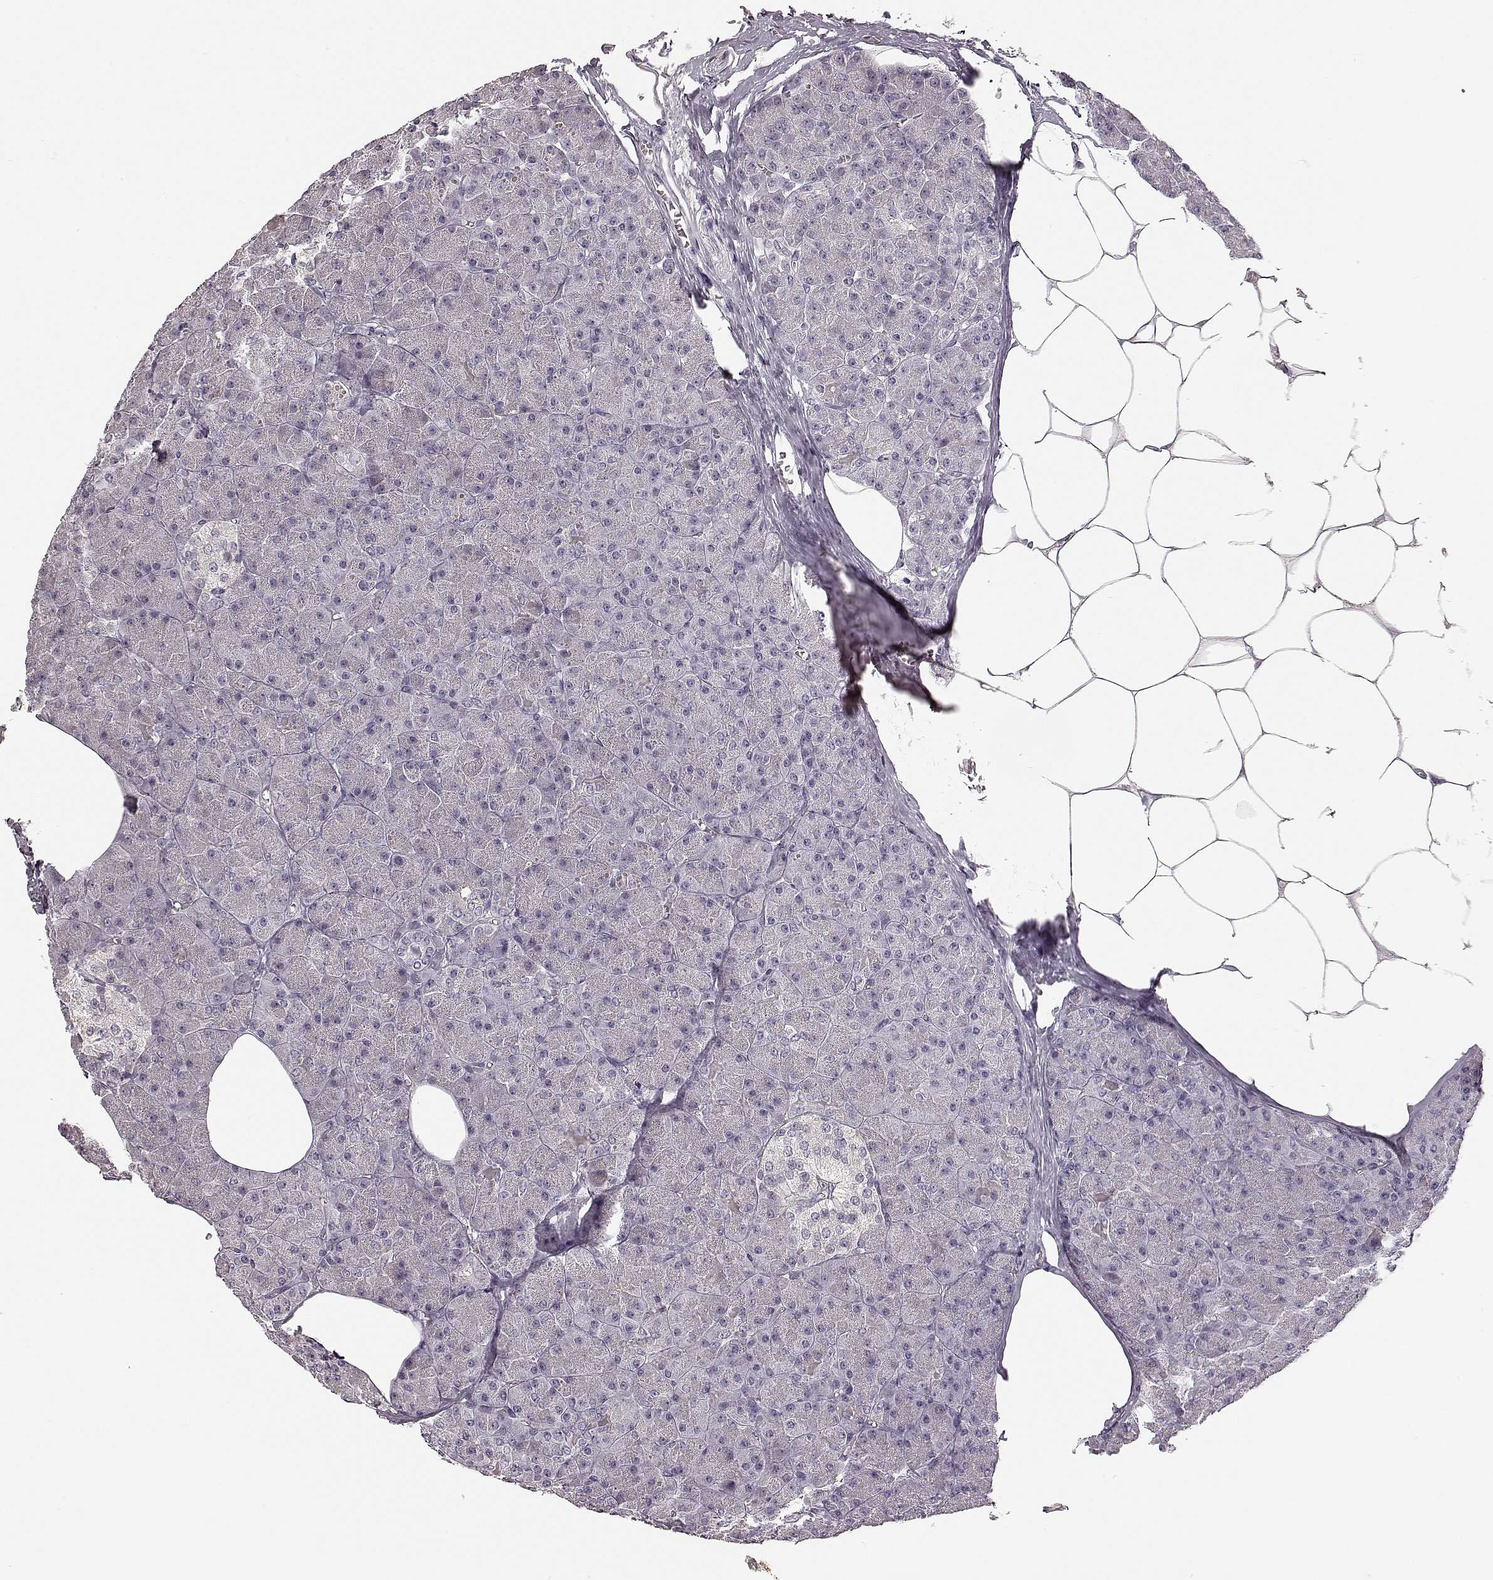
{"staining": {"intensity": "negative", "quantity": "none", "location": "none"}, "tissue": "pancreas", "cell_type": "Exocrine glandular cells", "image_type": "normal", "snomed": [{"axis": "morphology", "description": "Normal tissue, NOS"}, {"axis": "topography", "description": "Pancreas"}], "caption": "Immunohistochemical staining of unremarkable human pancreas shows no significant positivity in exocrine glandular cells. (Stains: DAB immunohistochemistry (IHC) with hematoxylin counter stain, Microscopy: brightfield microscopy at high magnification).", "gene": "MIA", "patient": {"sex": "female", "age": 45}}